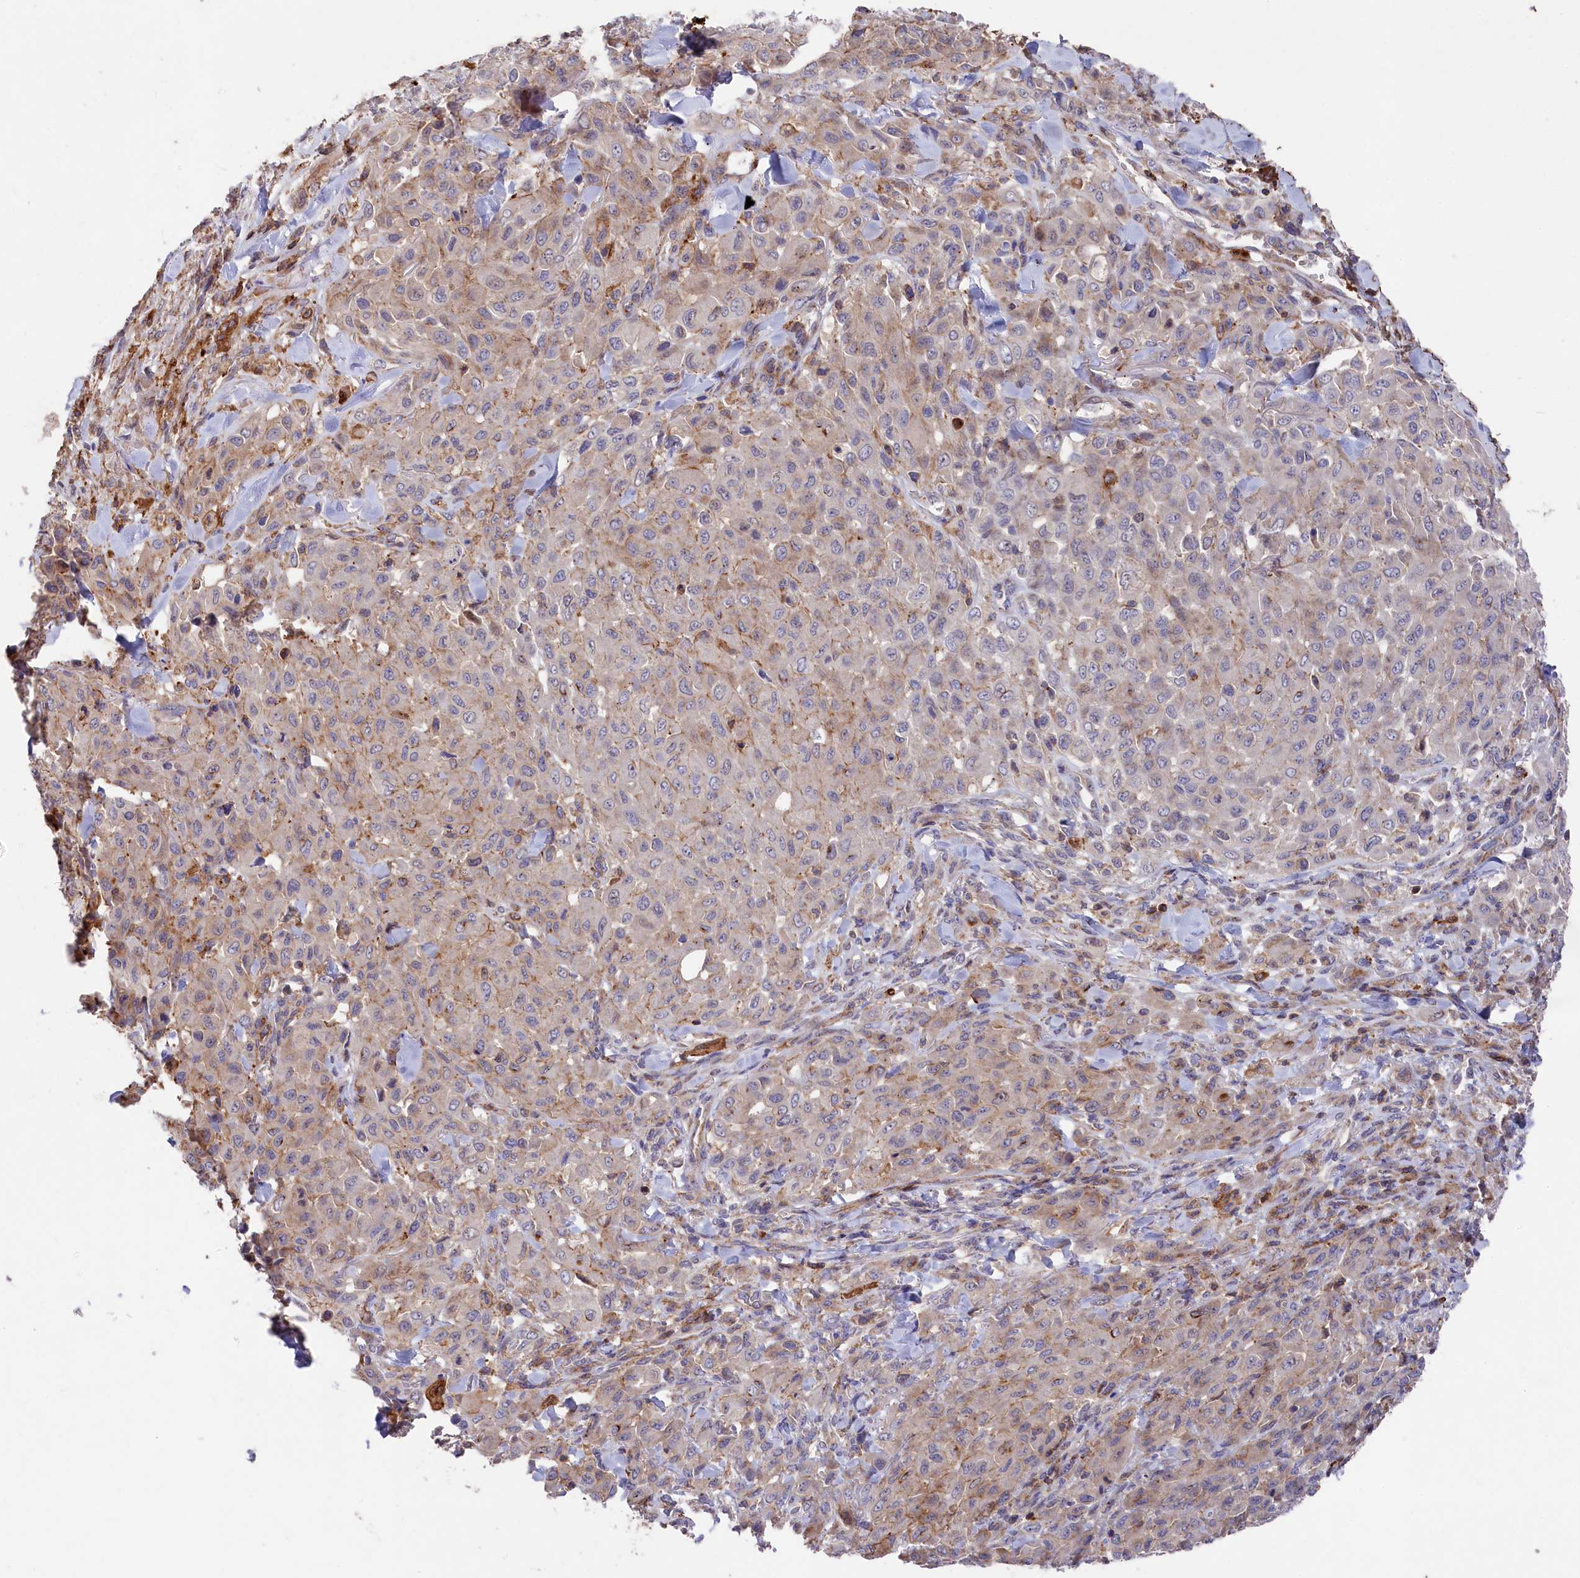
{"staining": {"intensity": "weak", "quantity": "<25%", "location": "cytoplasmic/membranous"}, "tissue": "melanoma", "cell_type": "Tumor cells", "image_type": "cancer", "snomed": [{"axis": "morphology", "description": "Malignant melanoma, Metastatic site"}, {"axis": "topography", "description": "Skin"}], "caption": "Melanoma was stained to show a protein in brown. There is no significant positivity in tumor cells. (DAB (3,3'-diaminobenzidine) IHC, high magnification).", "gene": "RAPSN", "patient": {"sex": "female", "age": 81}}